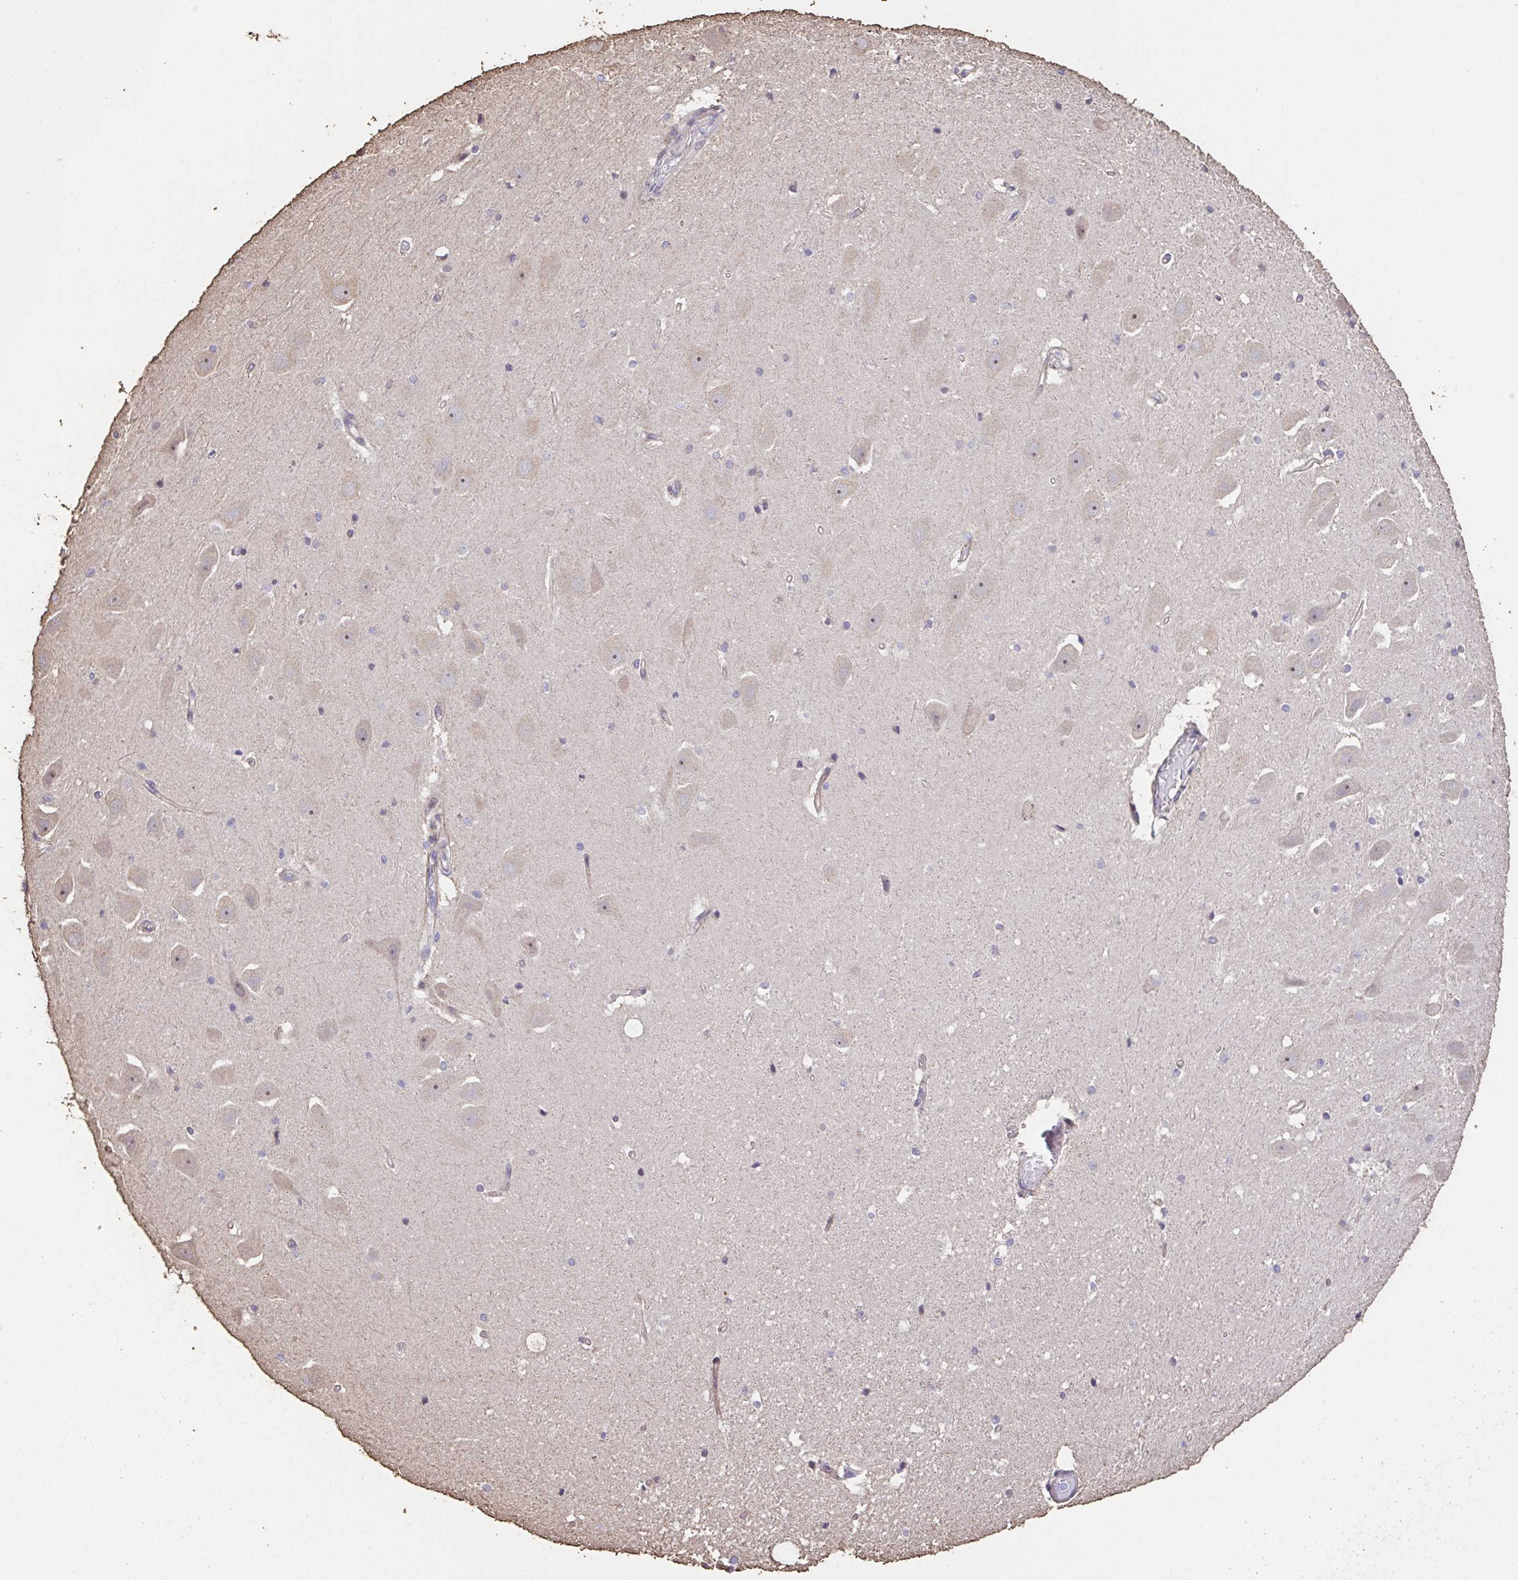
{"staining": {"intensity": "negative", "quantity": "none", "location": "none"}, "tissue": "hippocampus", "cell_type": "Glial cells", "image_type": "normal", "snomed": [{"axis": "morphology", "description": "Normal tissue, NOS"}, {"axis": "topography", "description": "Hippocampus"}], "caption": "DAB (3,3'-diaminobenzidine) immunohistochemical staining of unremarkable hippocampus displays no significant staining in glial cells. (Immunohistochemistry, brightfield microscopy, high magnification).", "gene": "RUNDC3B", "patient": {"sex": "male", "age": 63}}